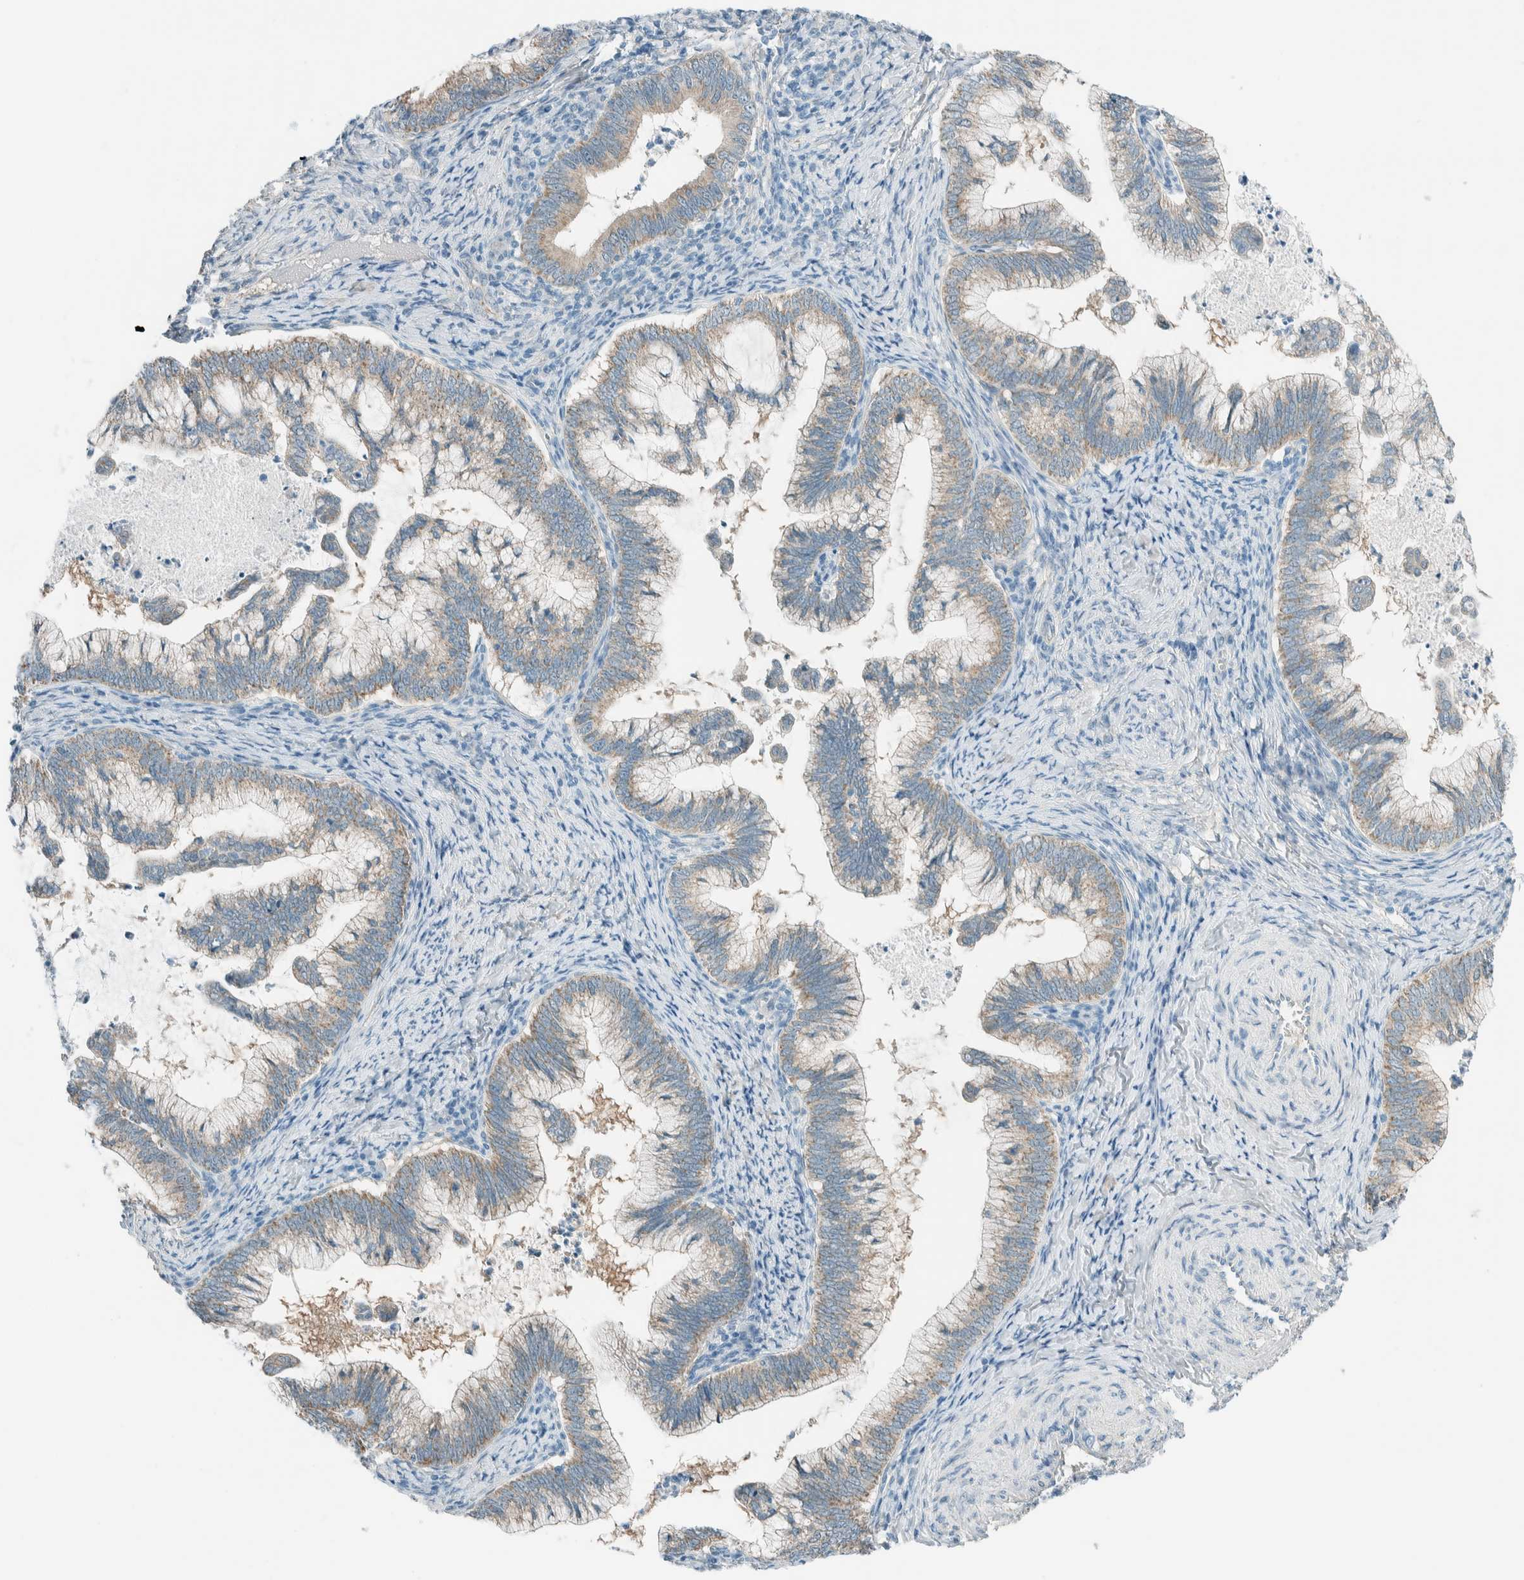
{"staining": {"intensity": "weak", "quantity": ">75%", "location": "cytoplasmic/membranous"}, "tissue": "cervical cancer", "cell_type": "Tumor cells", "image_type": "cancer", "snomed": [{"axis": "morphology", "description": "Adenocarcinoma, NOS"}, {"axis": "topography", "description": "Cervix"}], "caption": "An immunohistochemistry photomicrograph of neoplastic tissue is shown. Protein staining in brown shows weak cytoplasmic/membranous positivity in cervical cancer (adenocarcinoma) within tumor cells.", "gene": "ALDH7A1", "patient": {"sex": "female", "age": 36}}